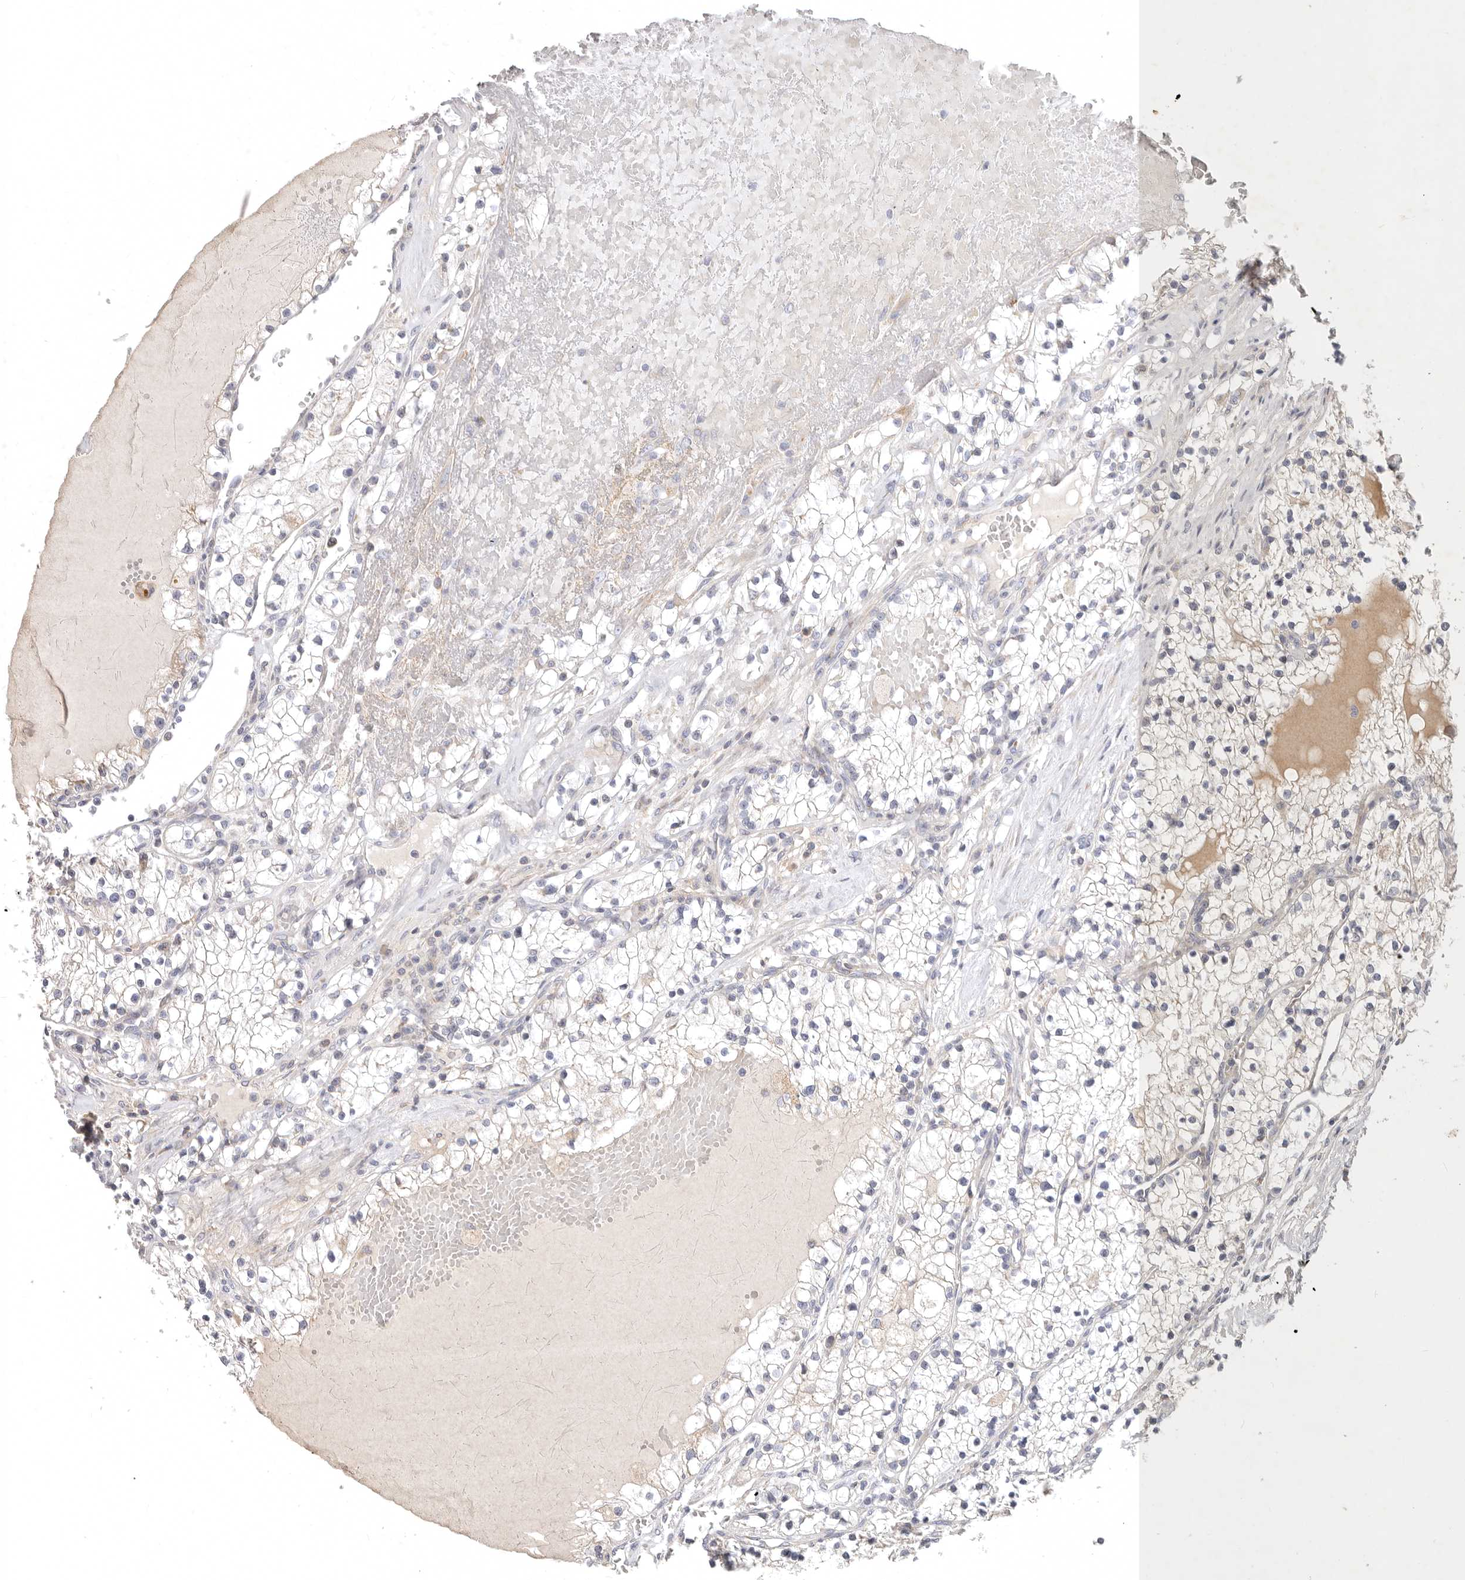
{"staining": {"intensity": "negative", "quantity": "none", "location": "none"}, "tissue": "renal cancer", "cell_type": "Tumor cells", "image_type": "cancer", "snomed": [{"axis": "morphology", "description": "Normal tissue, NOS"}, {"axis": "morphology", "description": "Adenocarcinoma, NOS"}, {"axis": "topography", "description": "Kidney"}], "caption": "DAB (3,3'-diaminobenzidine) immunohistochemical staining of adenocarcinoma (renal) exhibits no significant expression in tumor cells.", "gene": "TFB2M", "patient": {"sex": "male", "age": 68}}